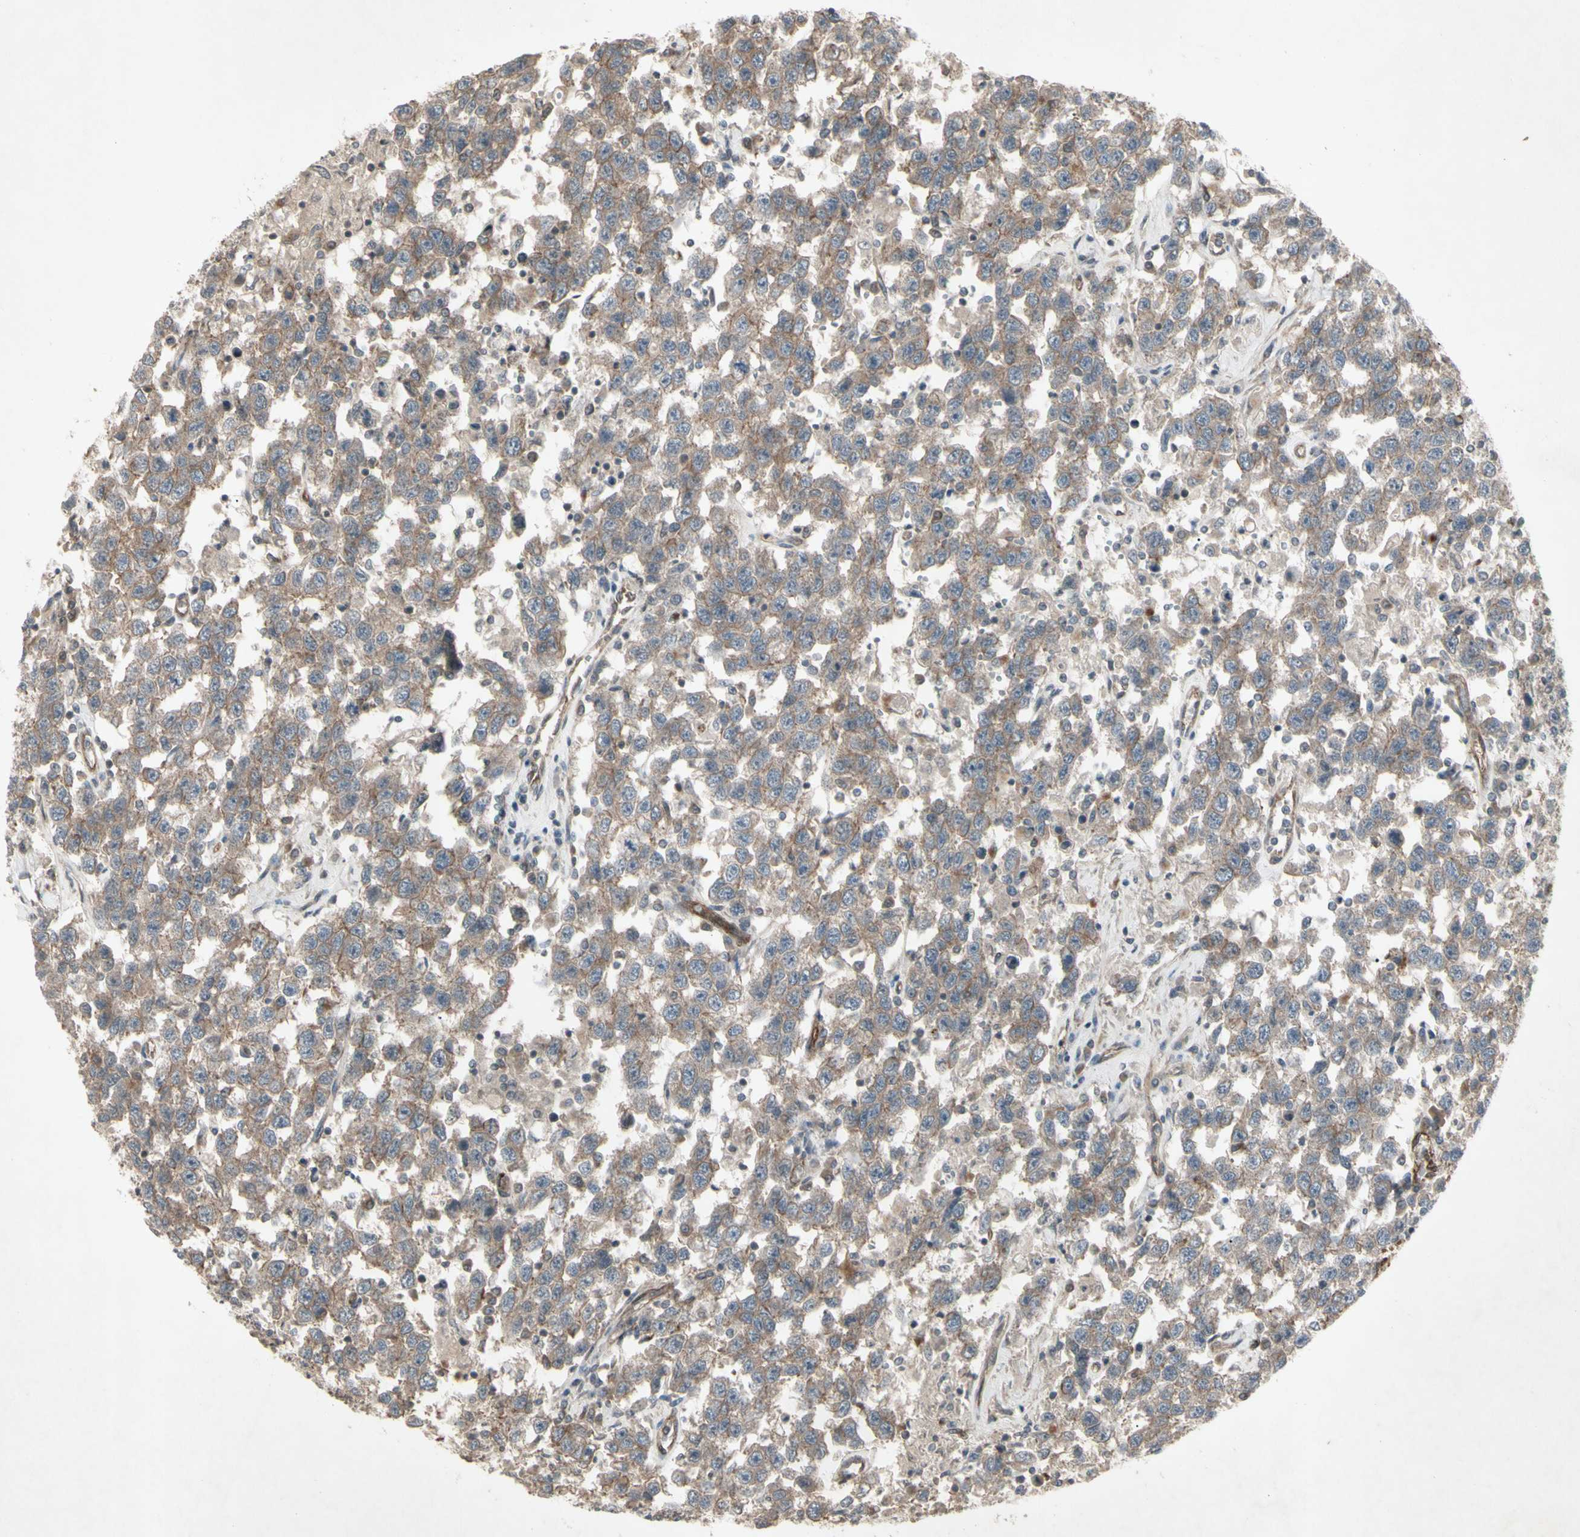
{"staining": {"intensity": "weak", "quantity": ">75%", "location": "cytoplasmic/membranous"}, "tissue": "testis cancer", "cell_type": "Tumor cells", "image_type": "cancer", "snomed": [{"axis": "morphology", "description": "Seminoma, NOS"}, {"axis": "topography", "description": "Testis"}], "caption": "Testis cancer stained with a protein marker reveals weak staining in tumor cells.", "gene": "JAG1", "patient": {"sex": "male", "age": 41}}